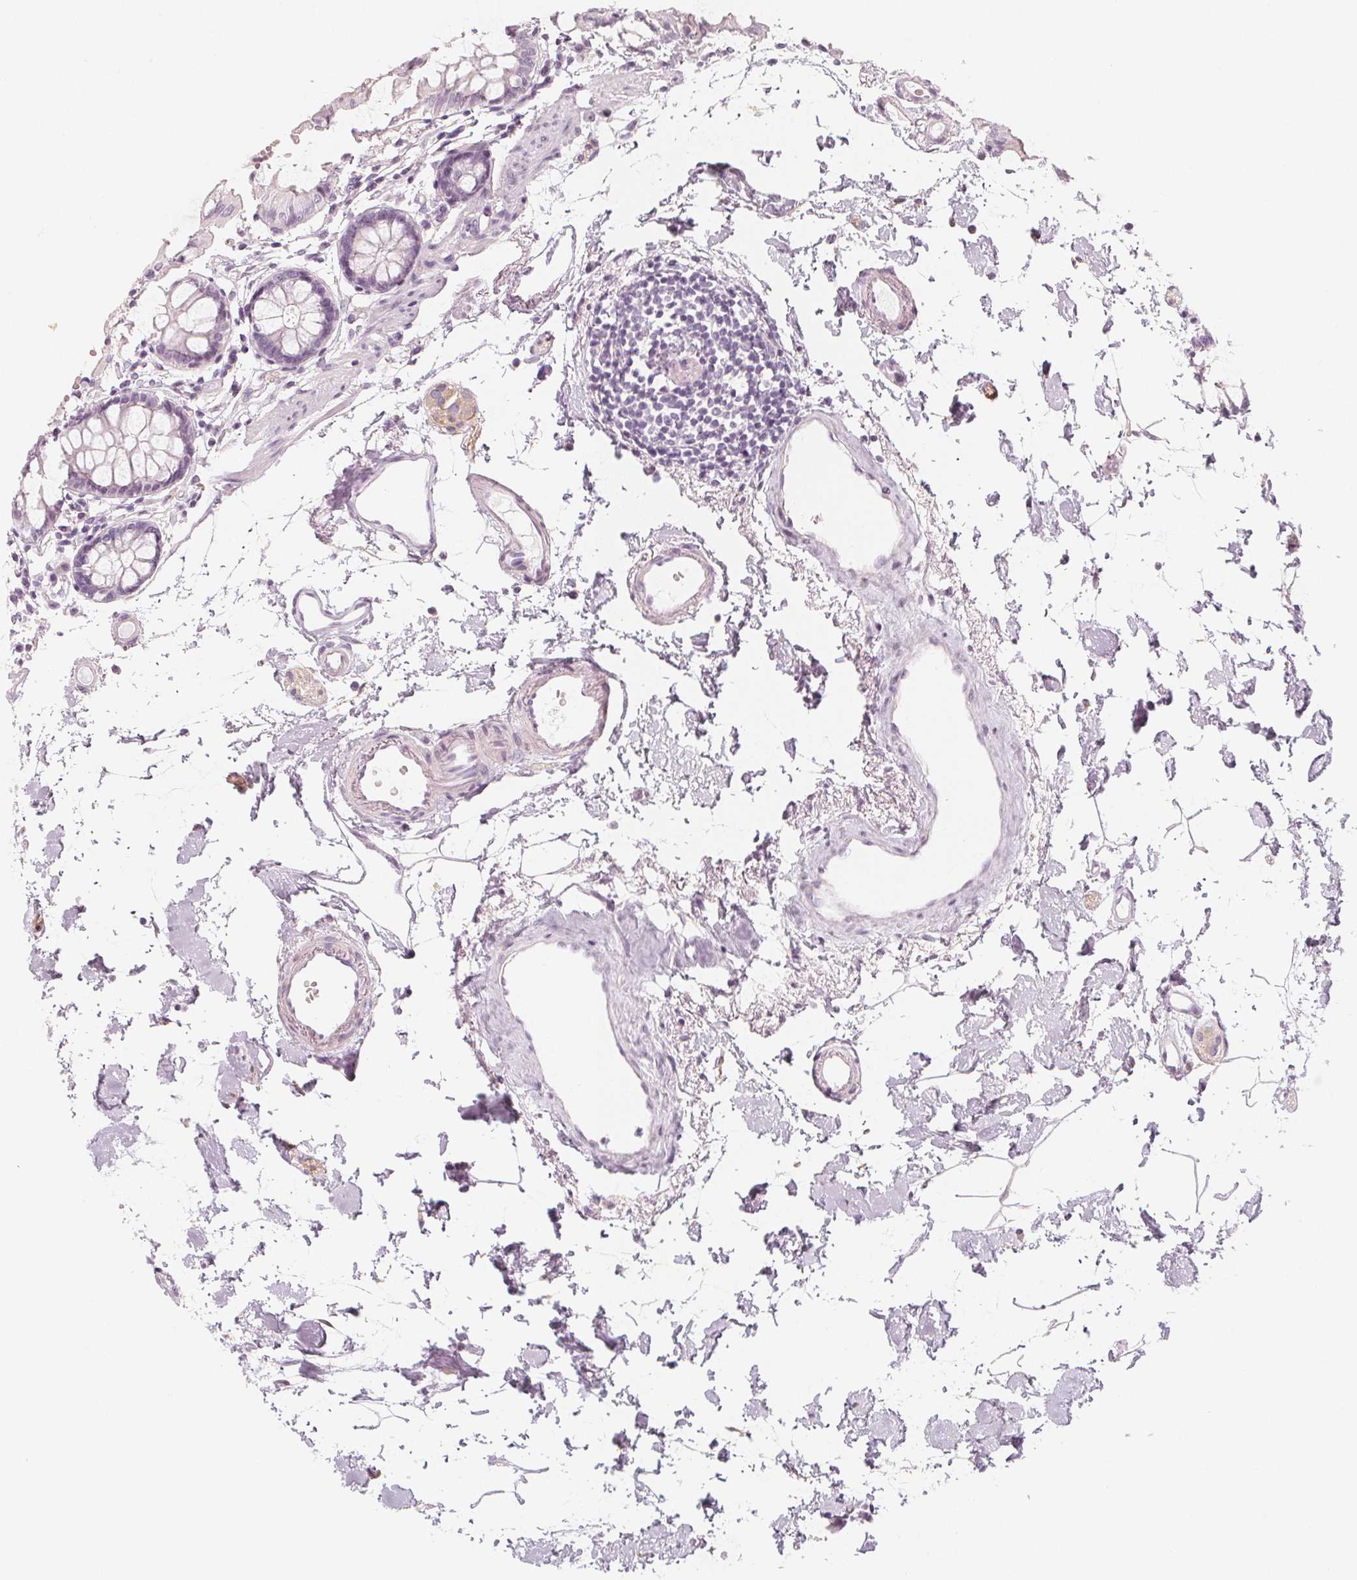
{"staining": {"intensity": "negative", "quantity": "none", "location": "none"}, "tissue": "colon", "cell_type": "Endothelial cells", "image_type": "normal", "snomed": [{"axis": "morphology", "description": "Normal tissue, NOS"}, {"axis": "topography", "description": "Colon"}], "caption": "Endothelial cells are negative for protein expression in unremarkable human colon. (DAB (3,3'-diaminobenzidine) immunohistochemistry, high magnification).", "gene": "MAP1A", "patient": {"sex": "female", "age": 84}}